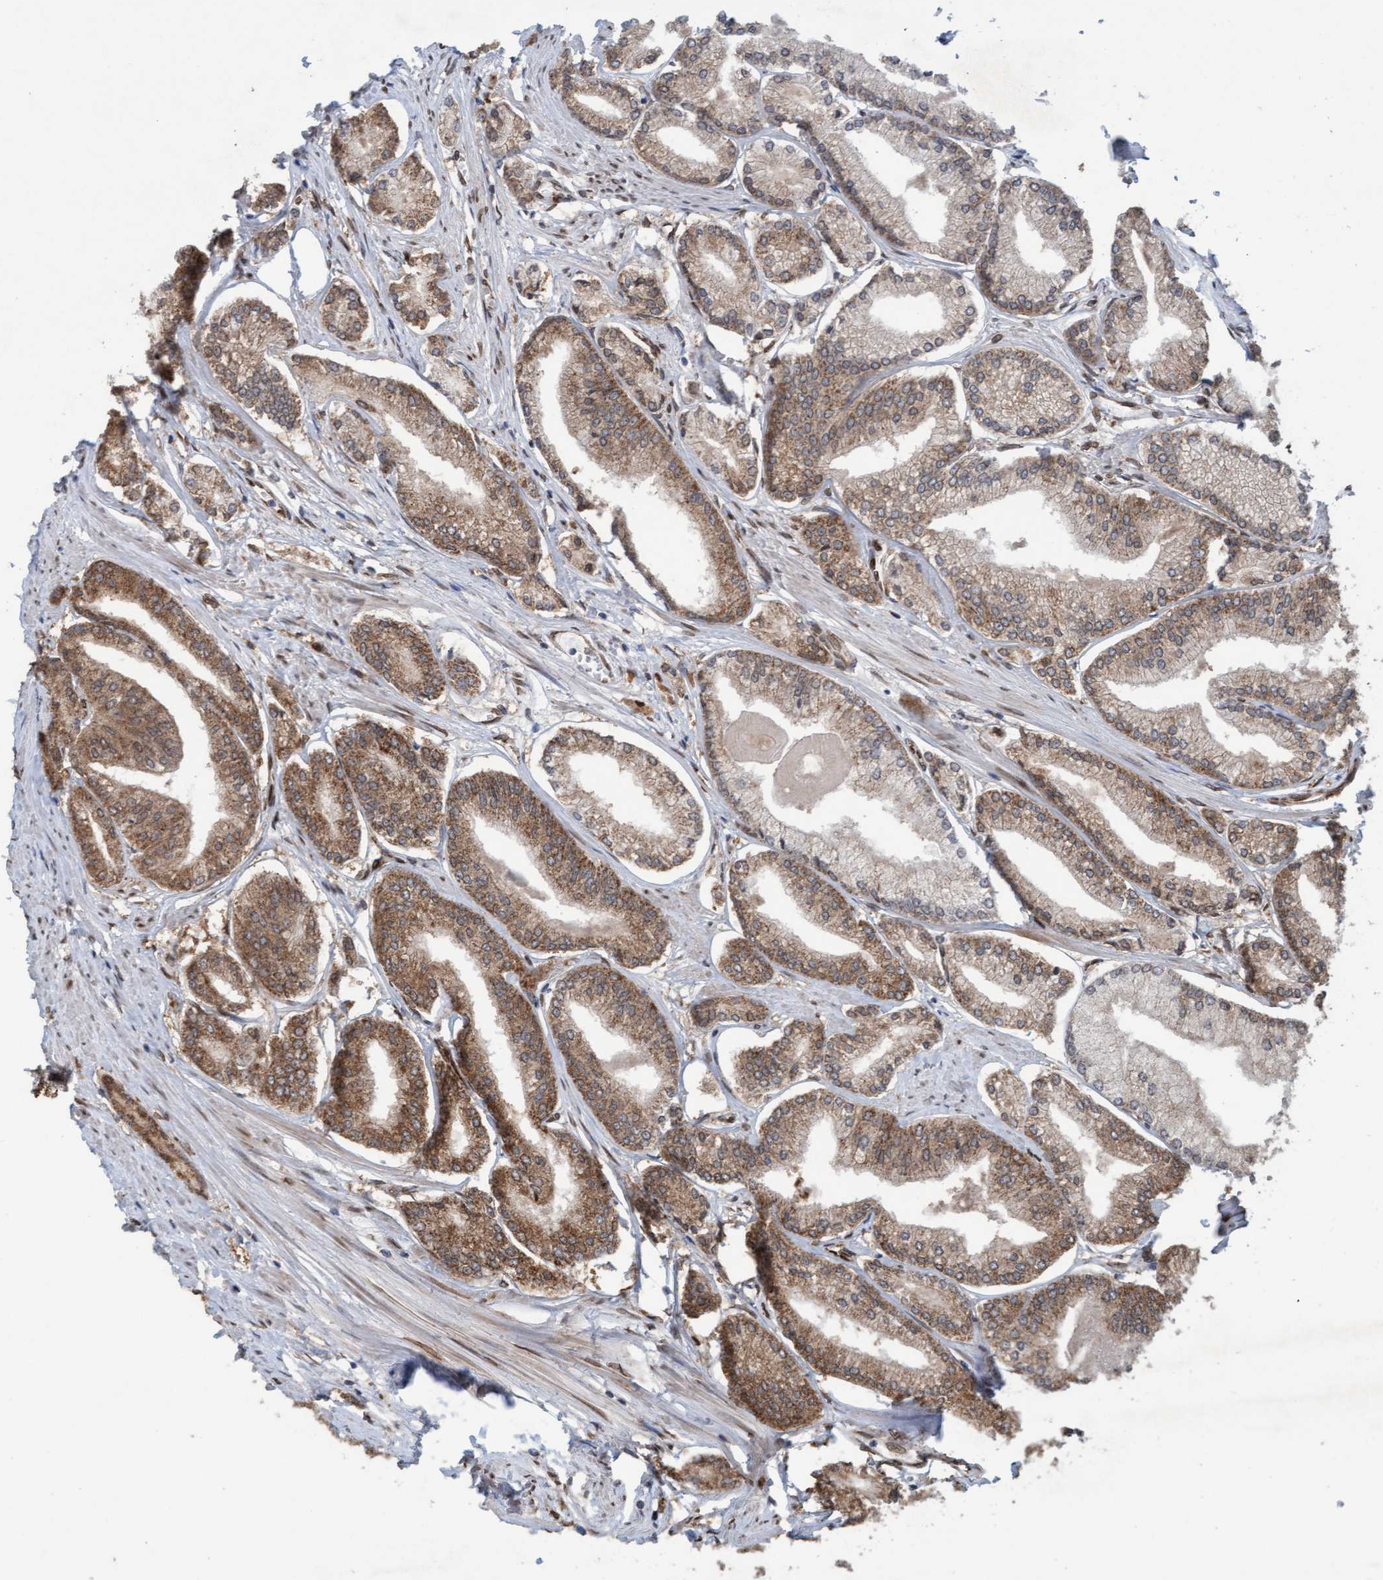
{"staining": {"intensity": "moderate", "quantity": ">75%", "location": "cytoplasmic/membranous"}, "tissue": "prostate cancer", "cell_type": "Tumor cells", "image_type": "cancer", "snomed": [{"axis": "morphology", "description": "Adenocarcinoma, Low grade"}, {"axis": "topography", "description": "Prostate"}], "caption": "Human prostate cancer stained with a protein marker demonstrates moderate staining in tumor cells.", "gene": "MRPS23", "patient": {"sex": "male", "age": 52}}